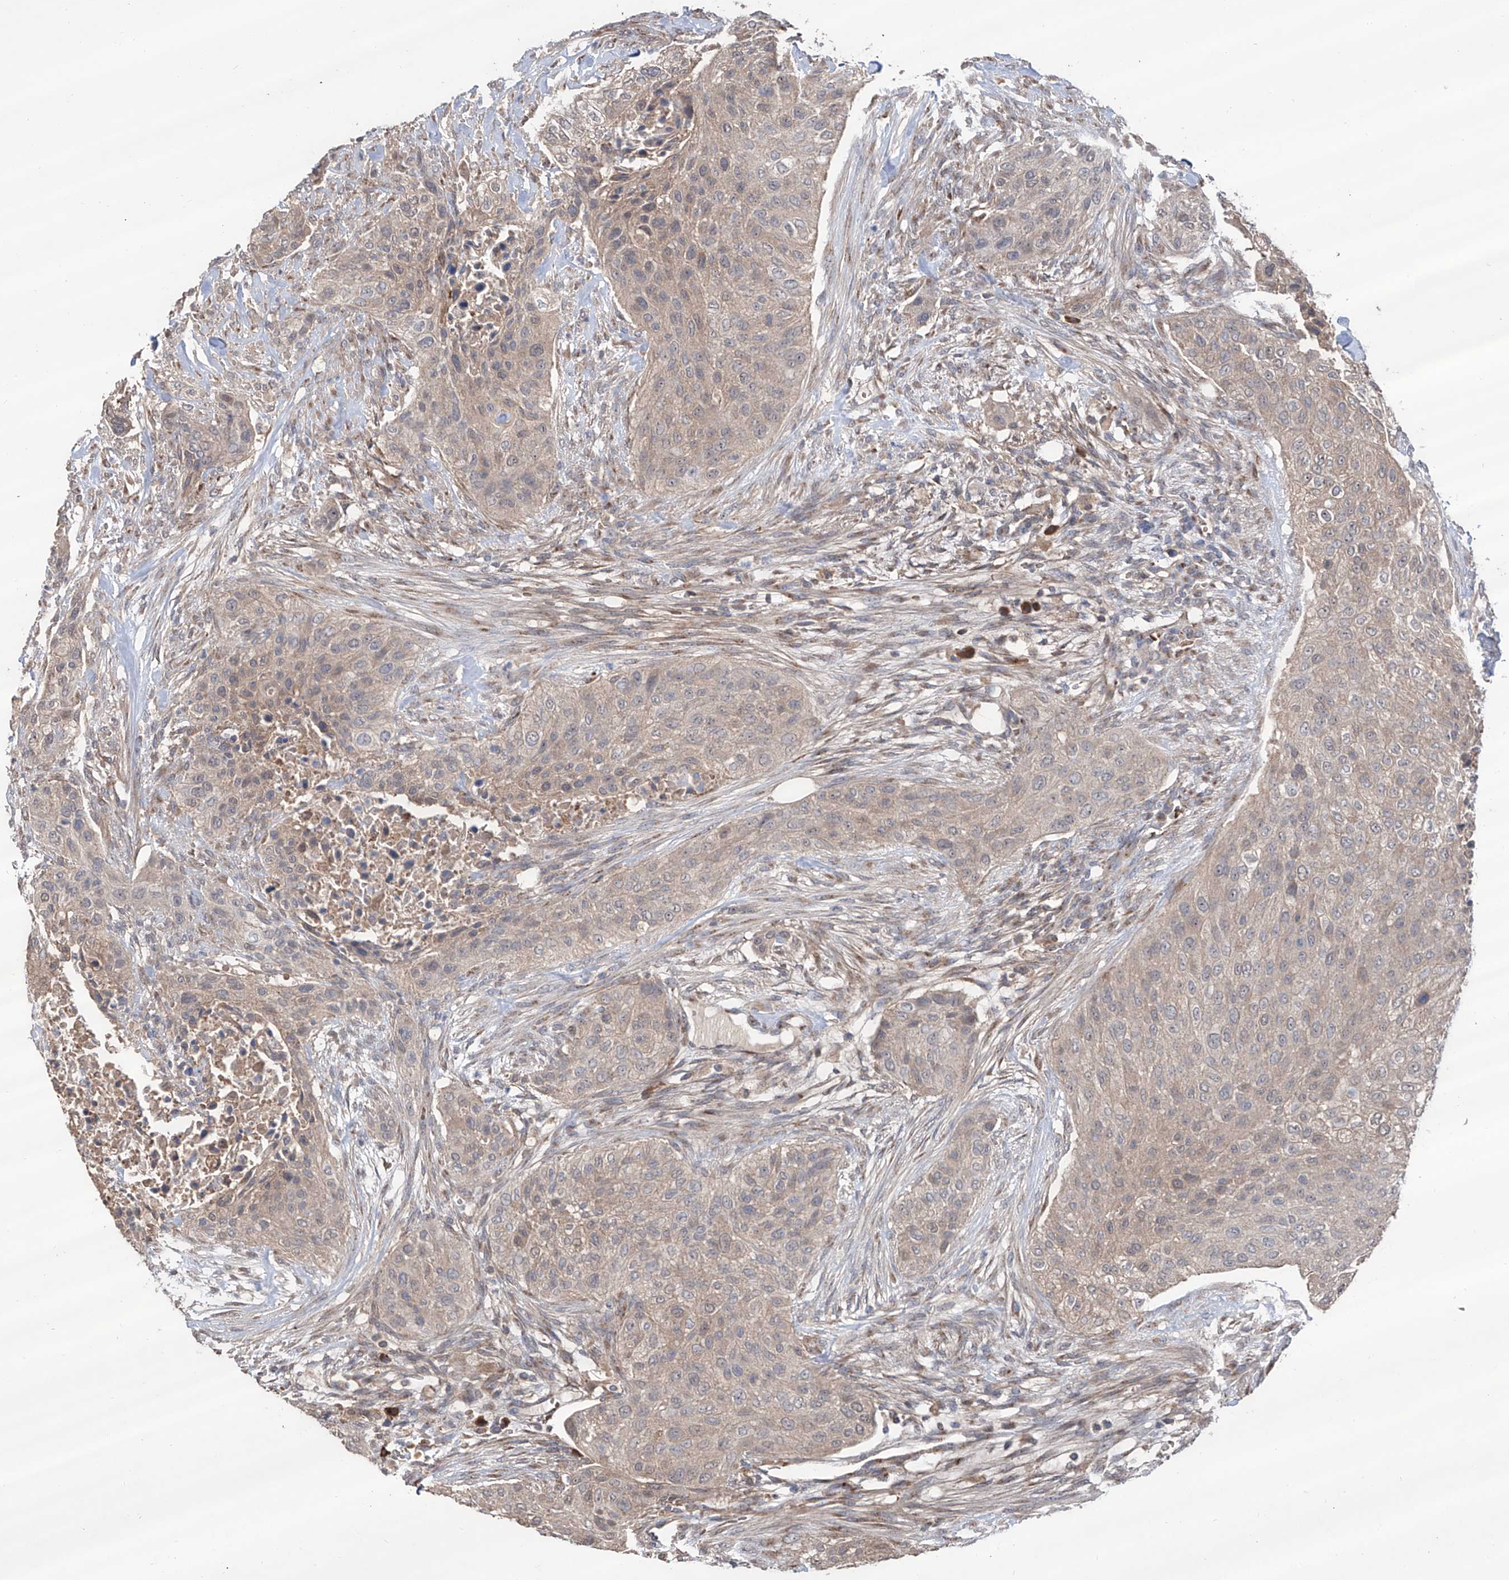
{"staining": {"intensity": "weak", "quantity": "<25%", "location": "cytoplasmic/membranous"}, "tissue": "urothelial cancer", "cell_type": "Tumor cells", "image_type": "cancer", "snomed": [{"axis": "morphology", "description": "Urothelial carcinoma, High grade"}, {"axis": "topography", "description": "Urinary bladder"}], "caption": "The photomicrograph displays no significant staining in tumor cells of urothelial cancer.", "gene": "EDN1", "patient": {"sex": "male", "age": 35}}